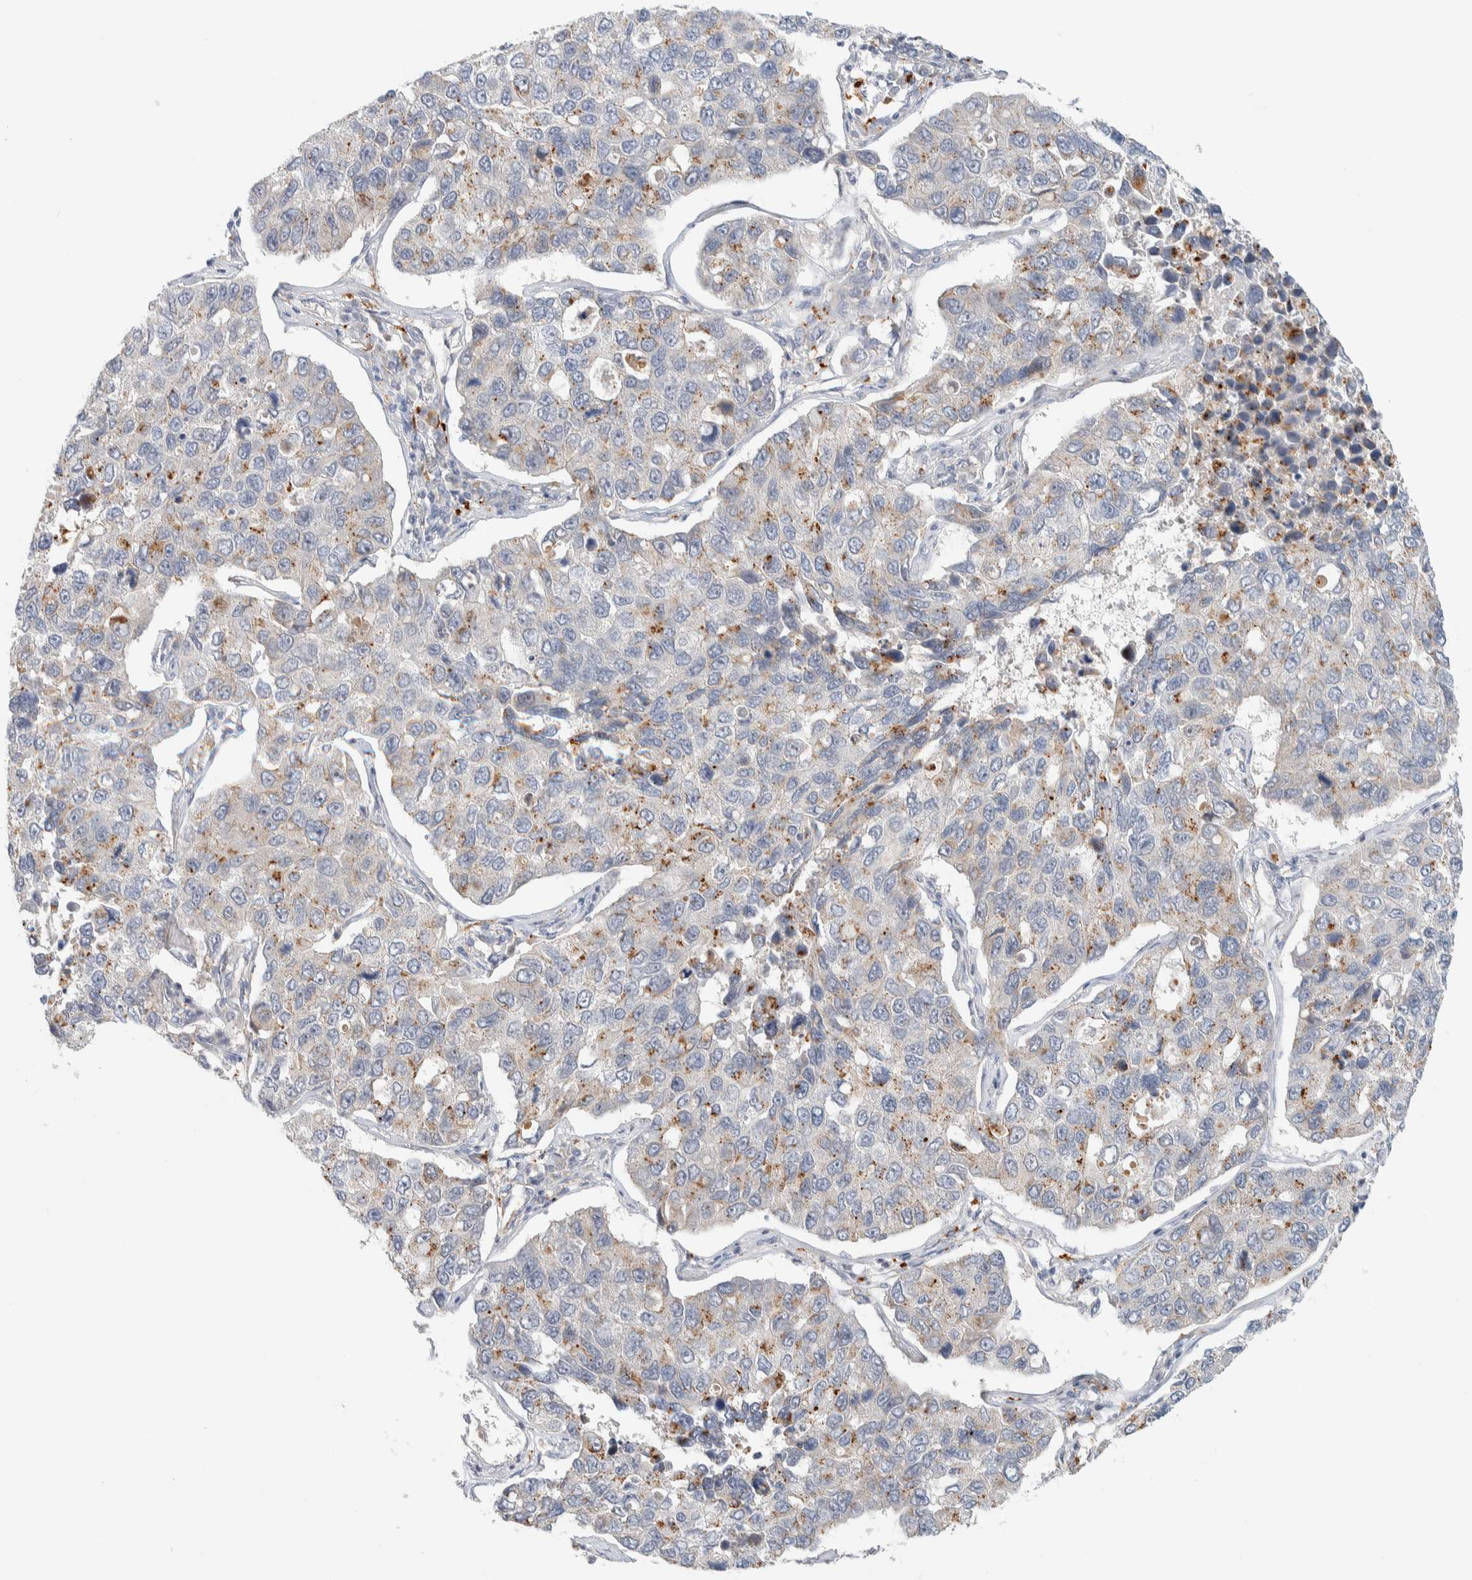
{"staining": {"intensity": "moderate", "quantity": "<25%", "location": "cytoplasmic/membranous"}, "tissue": "lung cancer", "cell_type": "Tumor cells", "image_type": "cancer", "snomed": [{"axis": "morphology", "description": "Adenocarcinoma, NOS"}, {"axis": "topography", "description": "Lung"}], "caption": "The histopathology image displays immunohistochemical staining of lung cancer (adenocarcinoma). There is moderate cytoplasmic/membranous positivity is identified in about <25% of tumor cells. (DAB IHC, brown staining for protein, blue staining for nuclei).", "gene": "GCLM", "patient": {"sex": "male", "age": 64}}